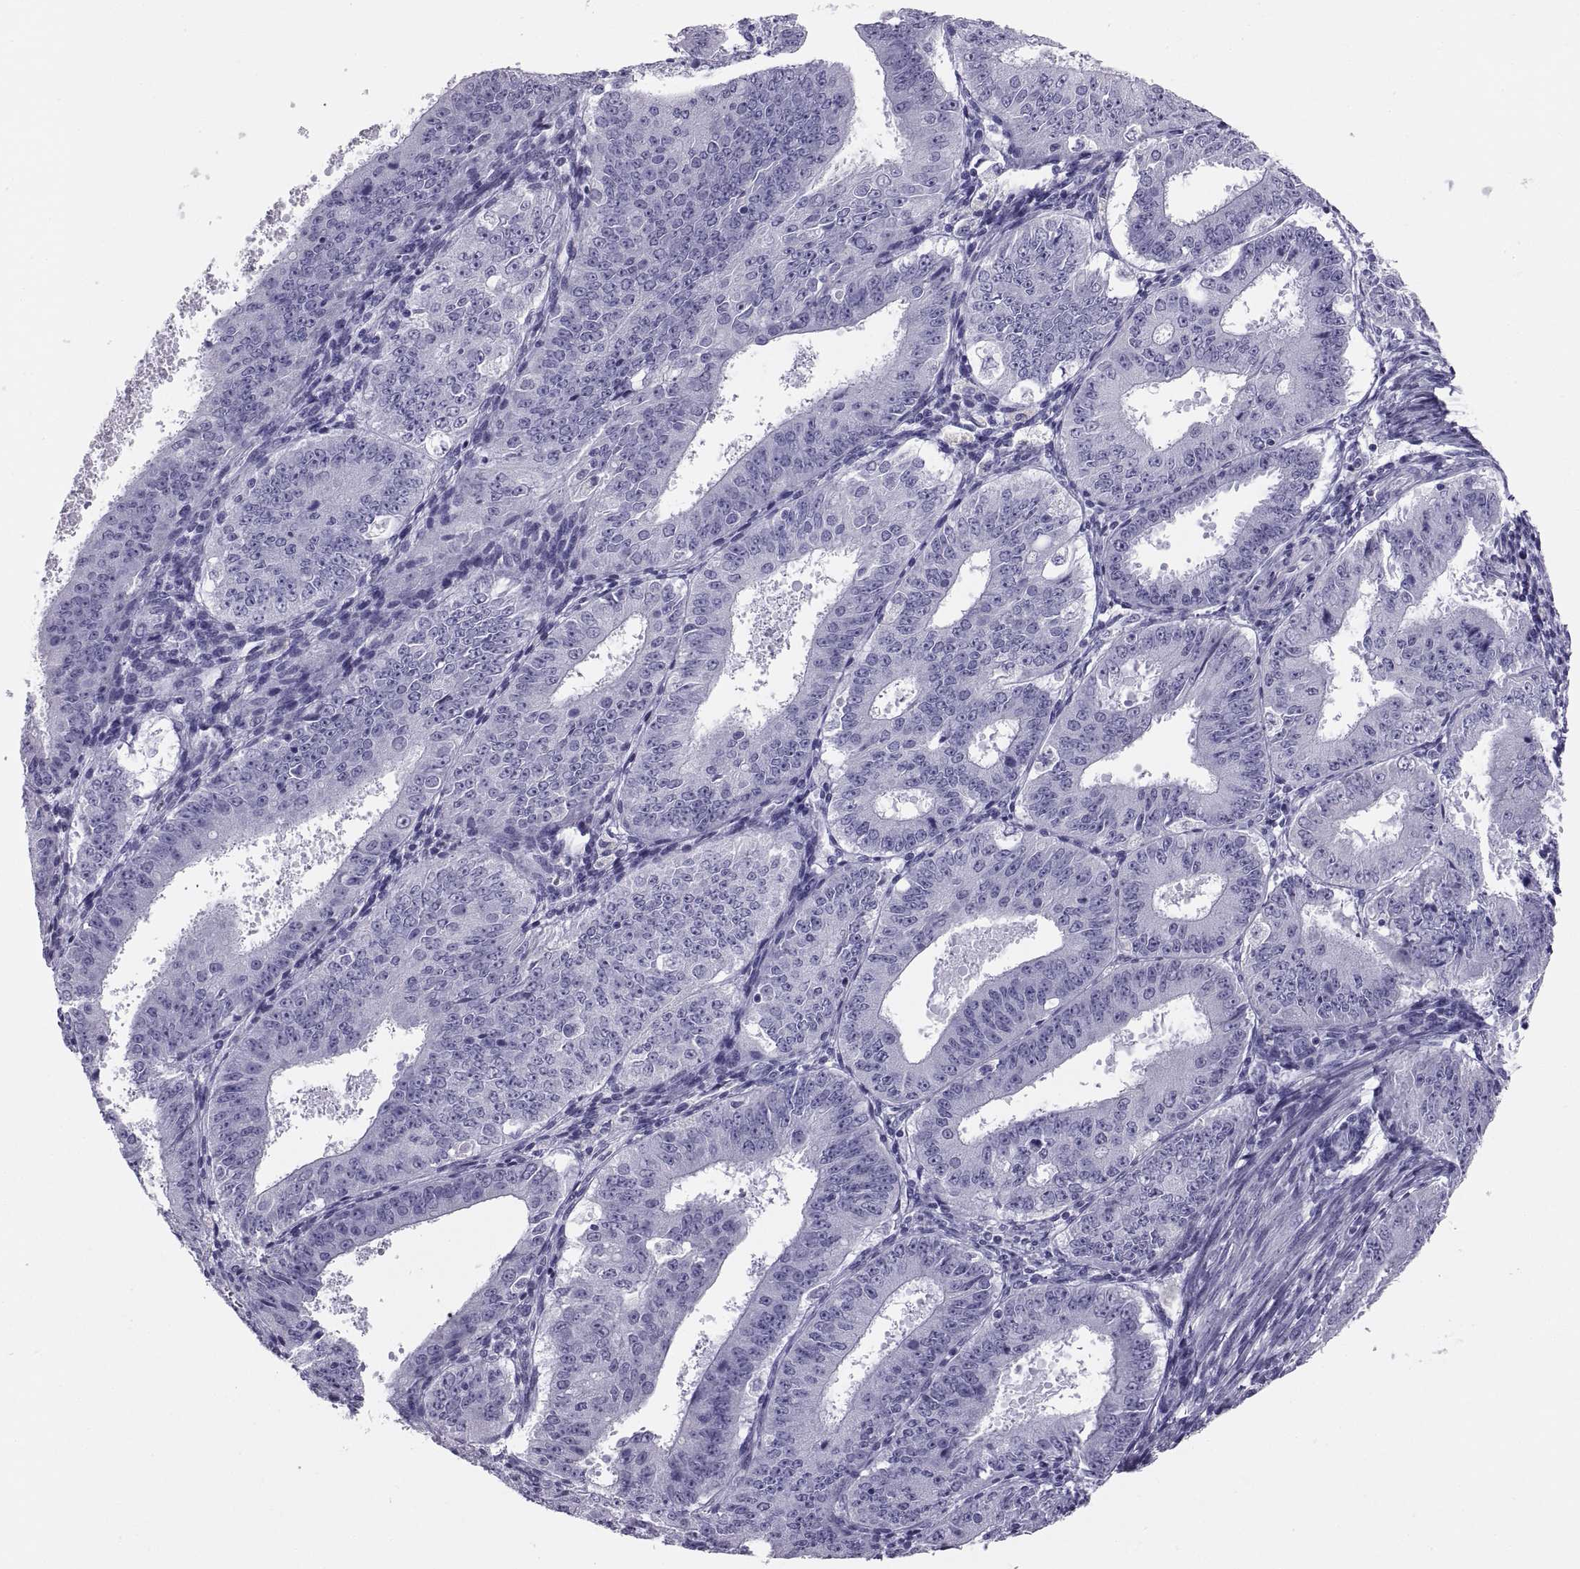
{"staining": {"intensity": "negative", "quantity": "none", "location": "none"}, "tissue": "ovarian cancer", "cell_type": "Tumor cells", "image_type": "cancer", "snomed": [{"axis": "morphology", "description": "Carcinoma, endometroid"}, {"axis": "topography", "description": "Ovary"}], "caption": "IHC of human ovarian endometroid carcinoma exhibits no staining in tumor cells. (Immunohistochemistry (ihc), brightfield microscopy, high magnification).", "gene": "PAX2", "patient": {"sex": "female", "age": 42}}